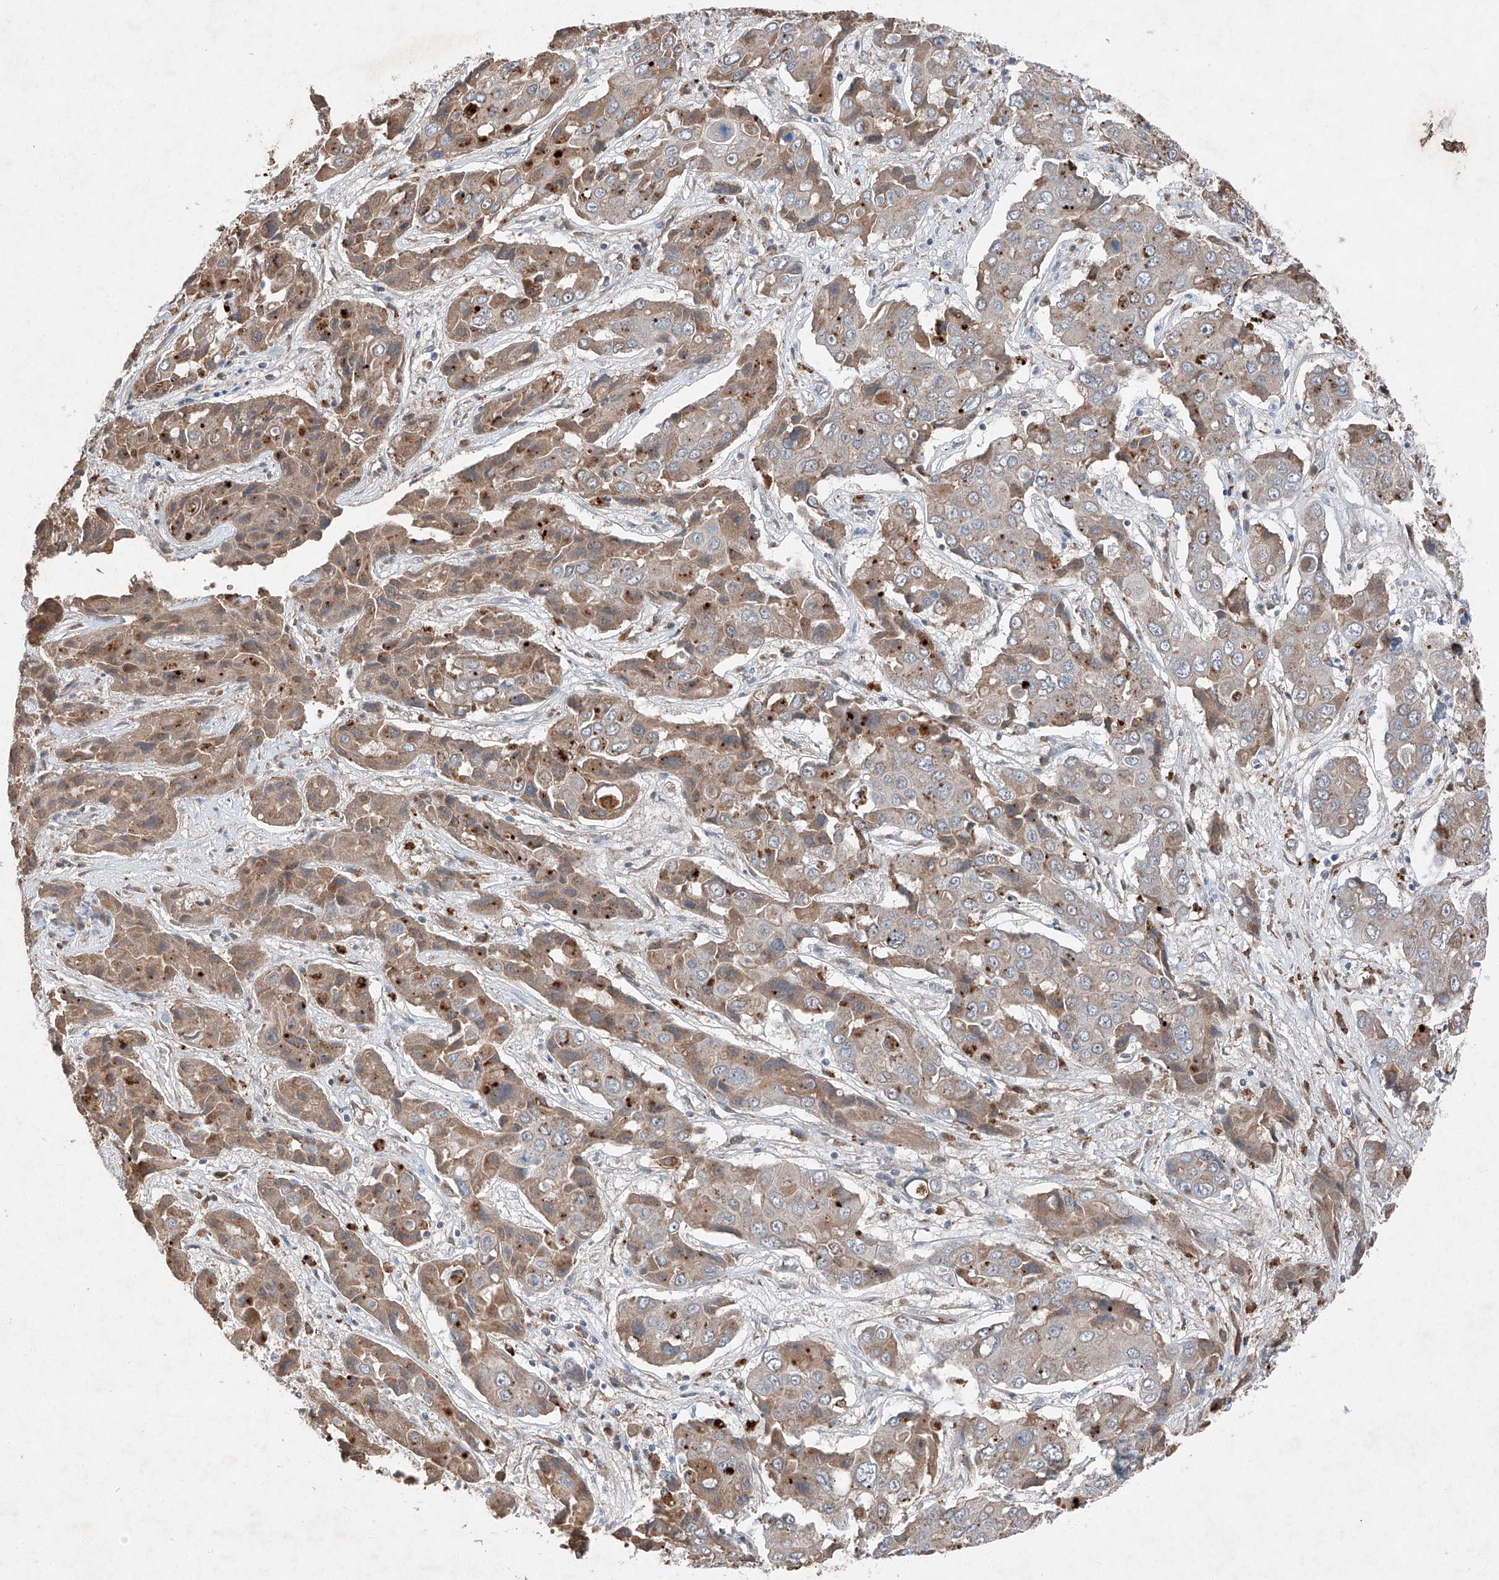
{"staining": {"intensity": "moderate", "quantity": "25%-75%", "location": "cytoplasmic/membranous"}, "tissue": "liver cancer", "cell_type": "Tumor cells", "image_type": "cancer", "snomed": [{"axis": "morphology", "description": "Cholangiocarcinoma"}, {"axis": "topography", "description": "Liver"}], "caption": "Immunohistochemistry micrograph of neoplastic tissue: cholangiocarcinoma (liver) stained using immunohistochemistry (IHC) demonstrates medium levels of moderate protein expression localized specifically in the cytoplasmic/membranous of tumor cells, appearing as a cytoplasmic/membranous brown color.", "gene": "RUSC1", "patient": {"sex": "male", "age": 67}}